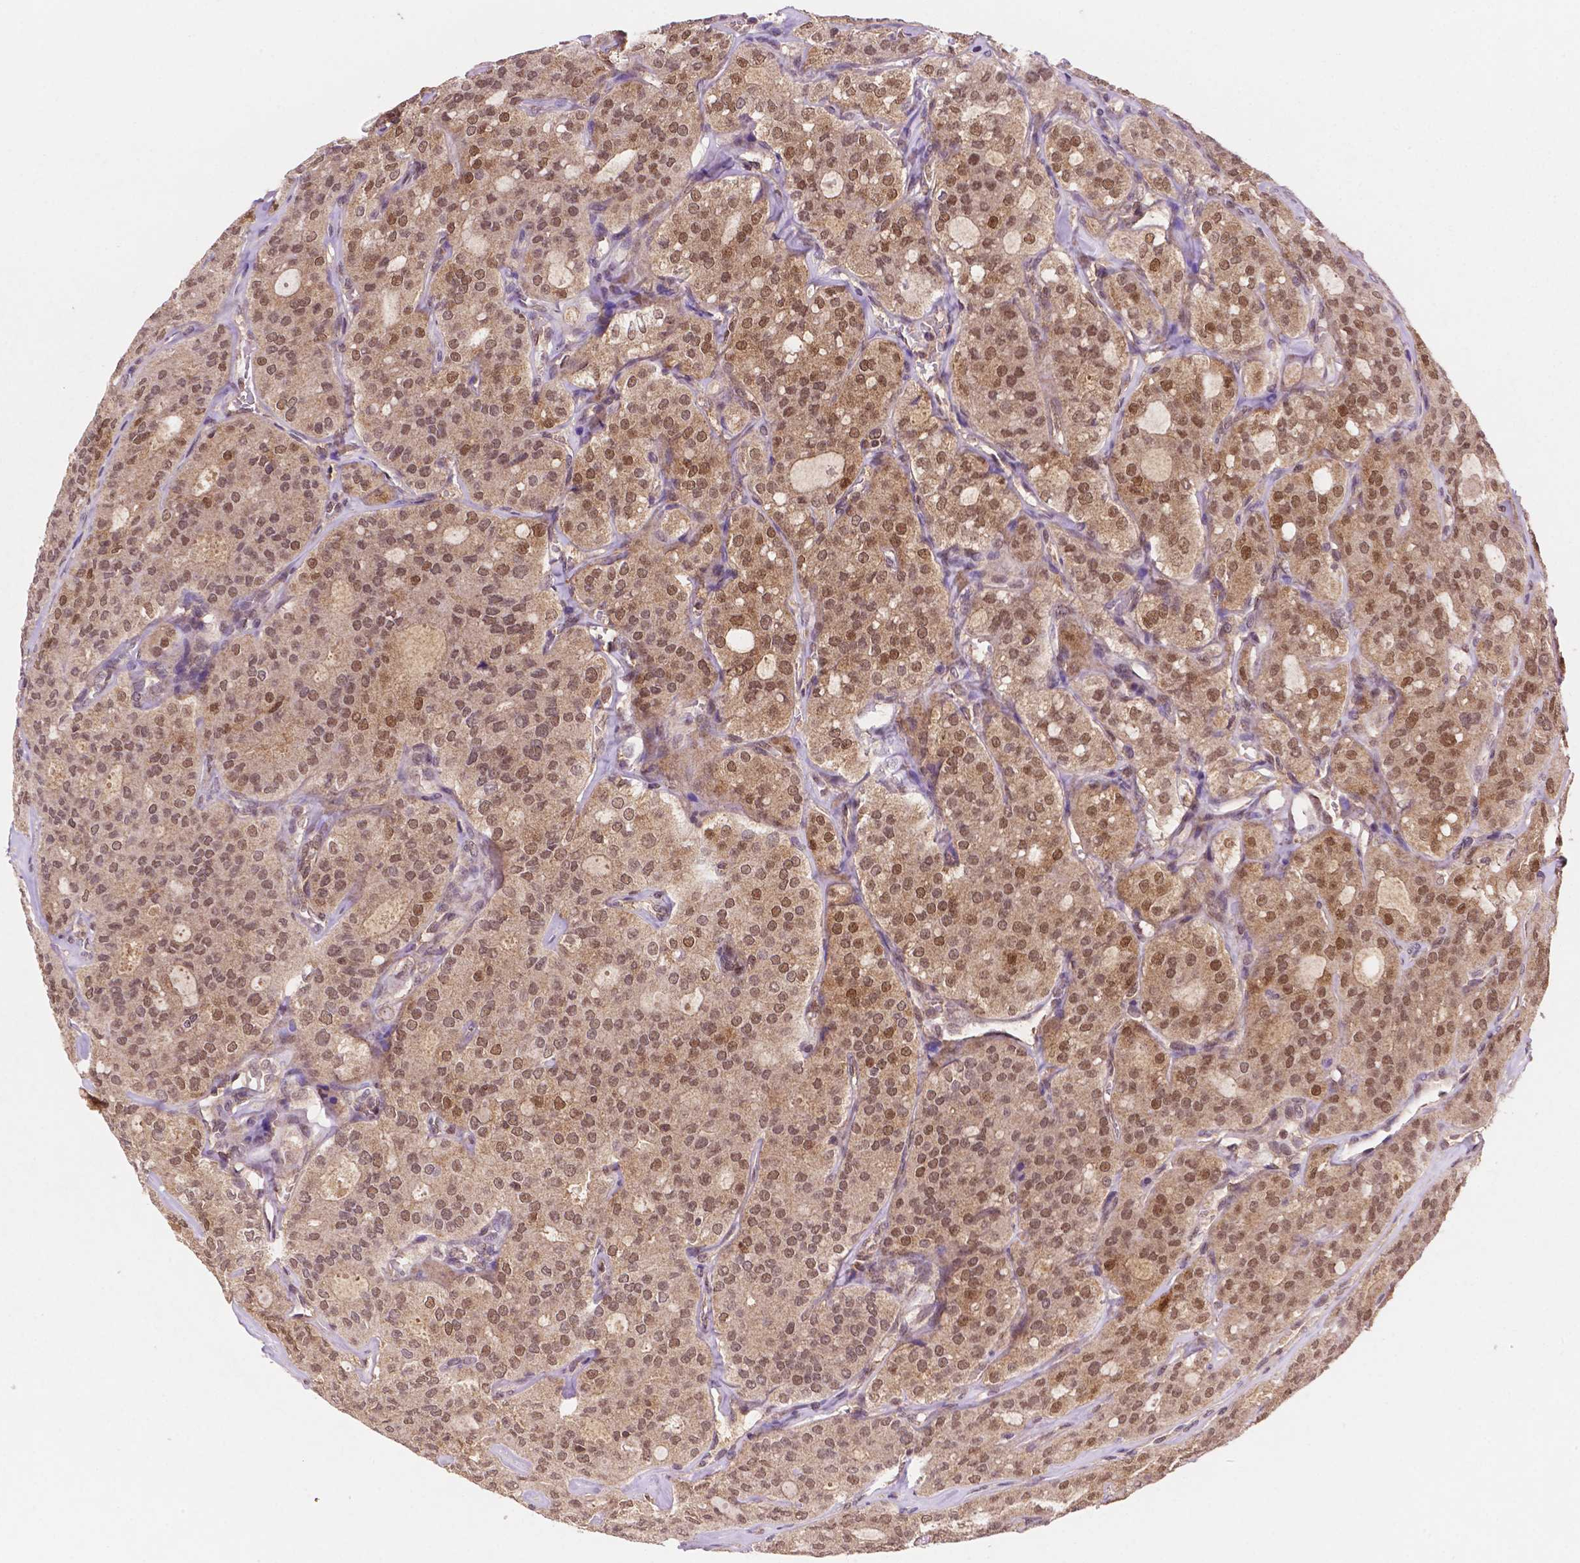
{"staining": {"intensity": "moderate", "quantity": ">75%", "location": "cytoplasmic/membranous,nuclear"}, "tissue": "thyroid cancer", "cell_type": "Tumor cells", "image_type": "cancer", "snomed": [{"axis": "morphology", "description": "Follicular adenoma carcinoma, NOS"}, {"axis": "topography", "description": "Thyroid gland"}], "caption": "Thyroid cancer was stained to show a protein in brown. There is medium levels of moderate cytoplasmic/membranous and nuclear staining in approximately >75% of tumor cells.", "gene": "UBE2L6", "patient": {"sex": "male", "age": 75}}